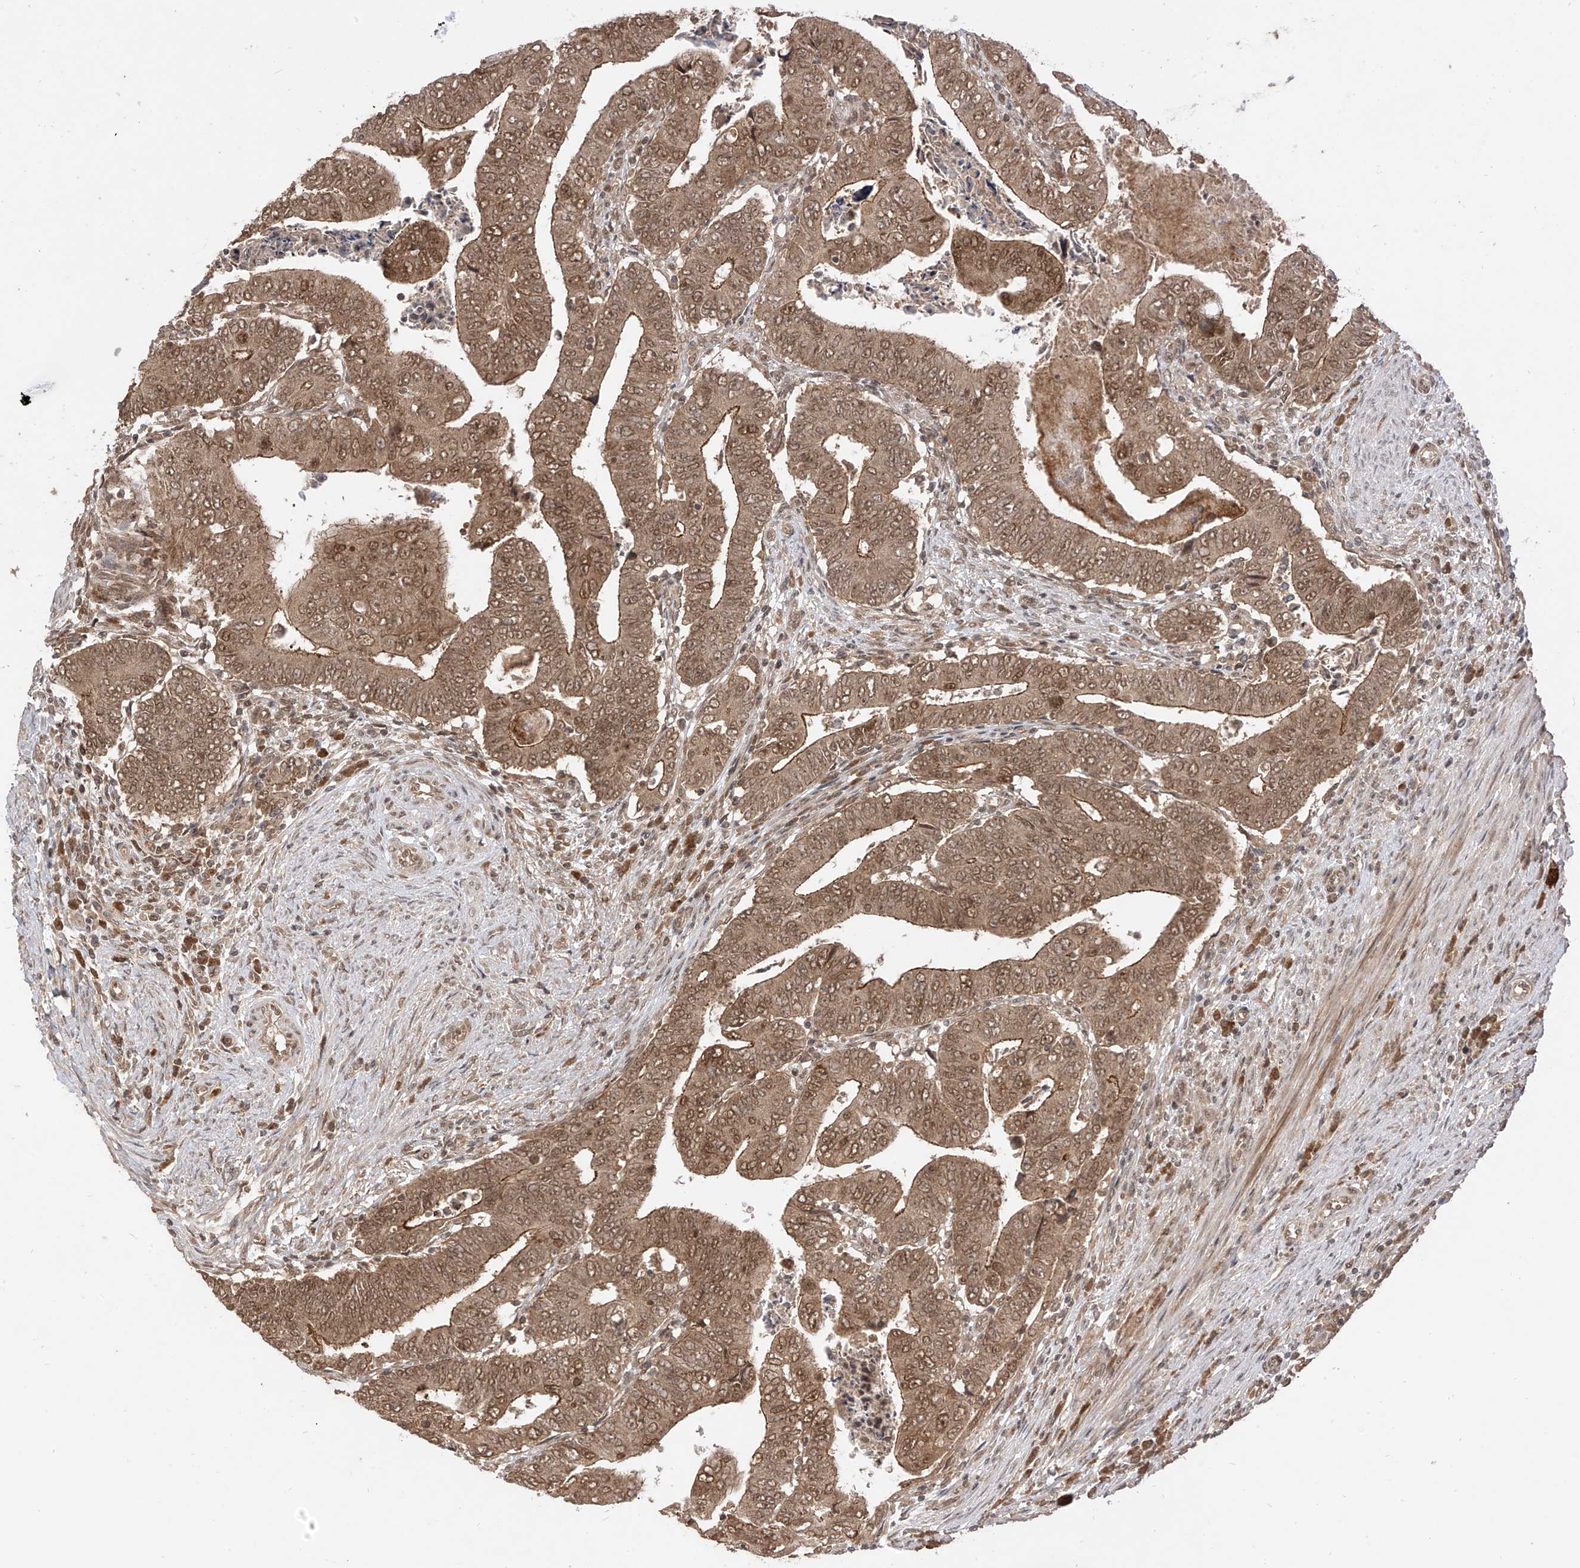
{"staining": {"intensity": "moderate", "quantity": ">75%", "location": "cytoplasmic/membranous,nuclear"}, "tissue": "colorectal cancer", "cell_type": "Tumor cells", "image_type": "cancer", "snomed": [{"axis": "morphology", "description": "Normal tissue, NOS"}, {"axis": "morphology", "description": "Adenocarcinoma, NOS"}, {"axis": "topography", "description": "Rectum"}], "caption": "Colorectal cancer tissue shows moderate cytoplasmic/membranous and nuclear positivity in about >75% of tumor cells The staining was performed using DAB, with brown indicating positive protein expression. Nuclei are stained blue with hematoxylin.", "gene": "LCOR", "patient": {"sex": "female", "age": 65}}